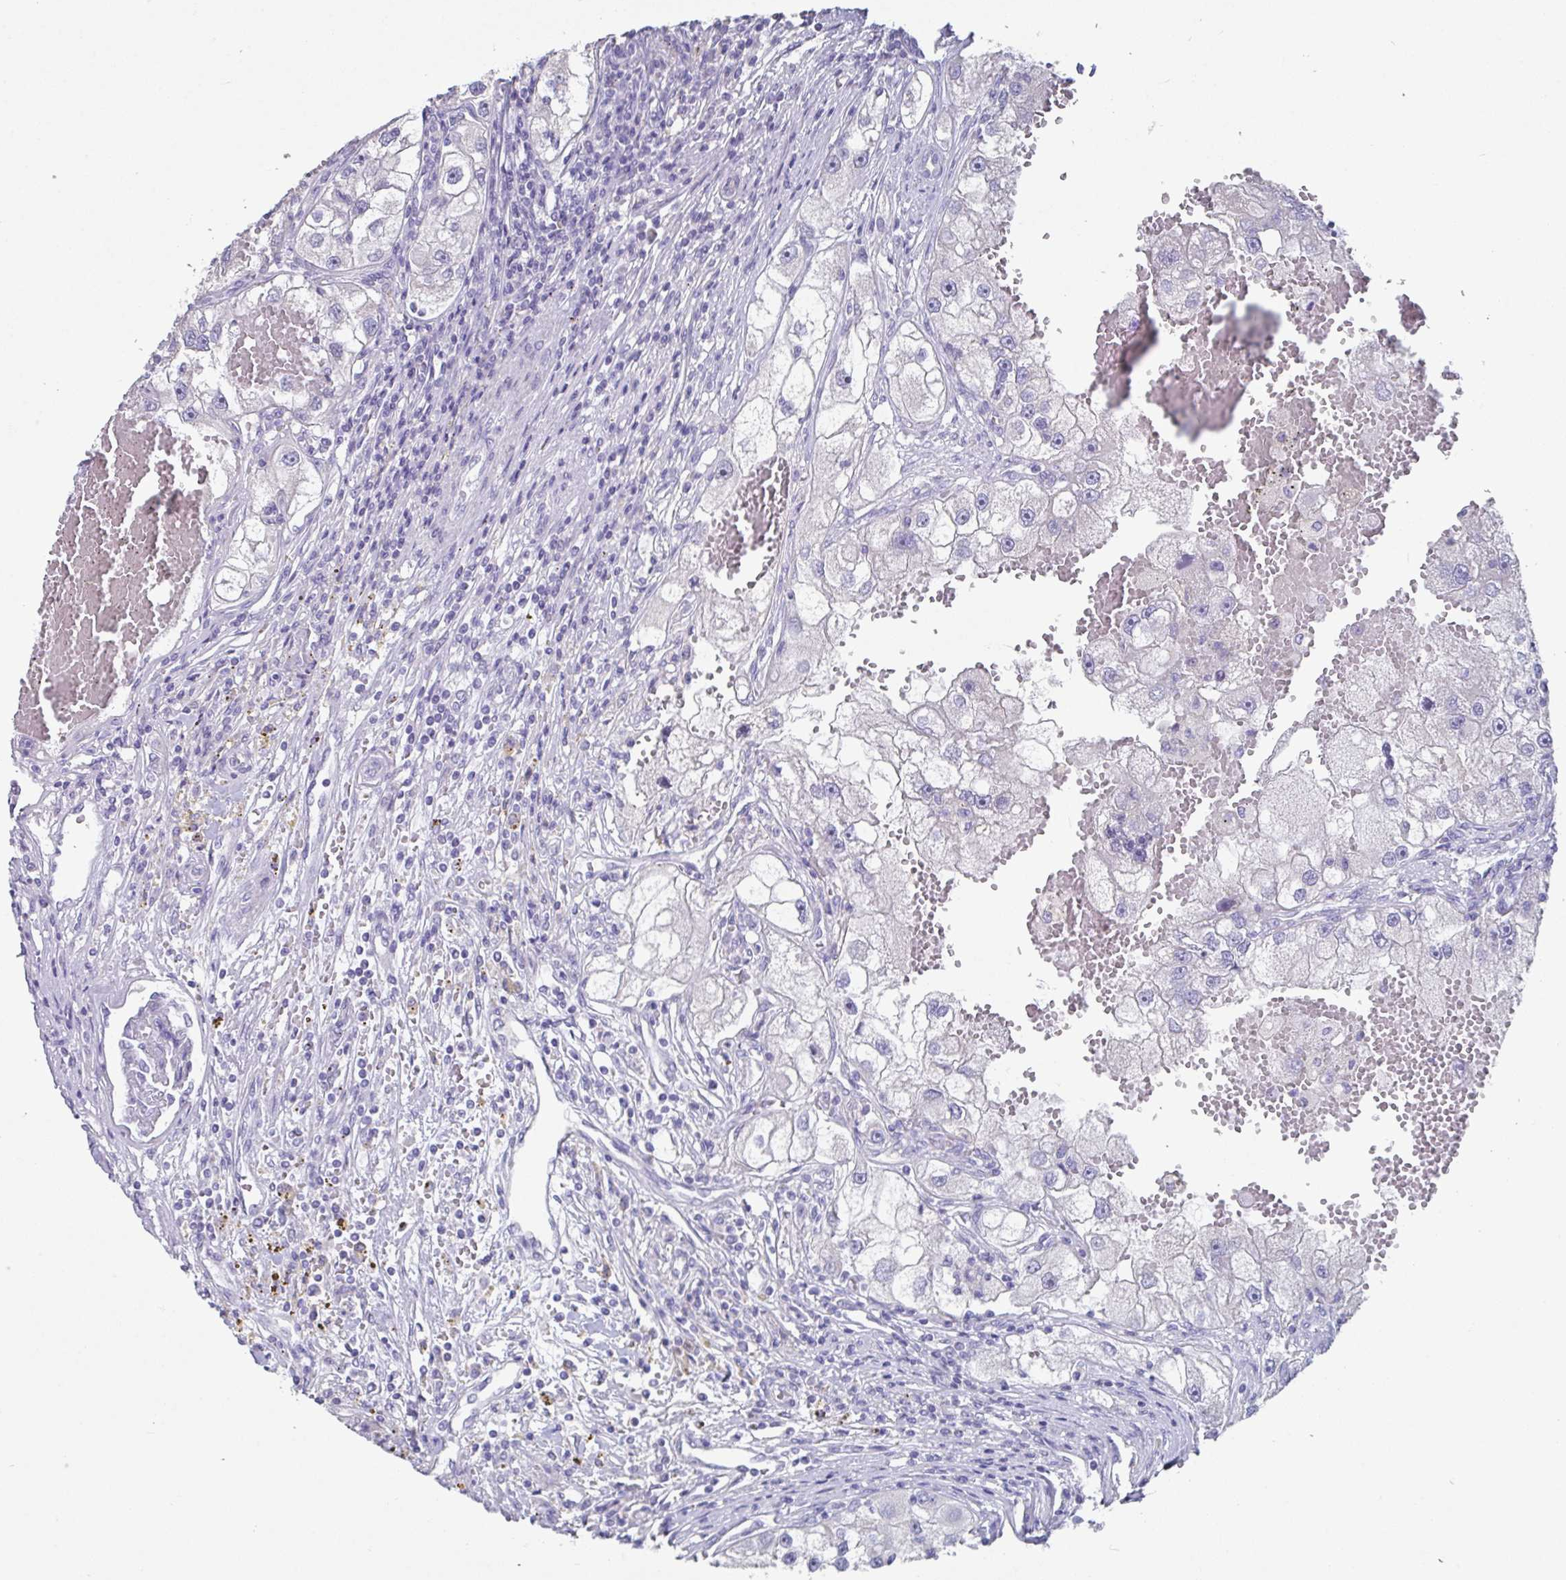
{"staining": {"intensity": "negative", "quantity": "none", "location": "none"}, "tissue": "renal cancer", "cell_type": "Tumor cells", "image_type": "cancer", "snomed": [{"axis": "morphology", "description": "Adenocarcinoma, NOS"}, {"axis": "topography", "description": "Kidney"}], "caption": "A histopathology image of renal cancer stained for a protein reveals no brown staining in tumor cells.", "gene": "SLC44A4", "patient": {"sex": "male", "age": 63}}